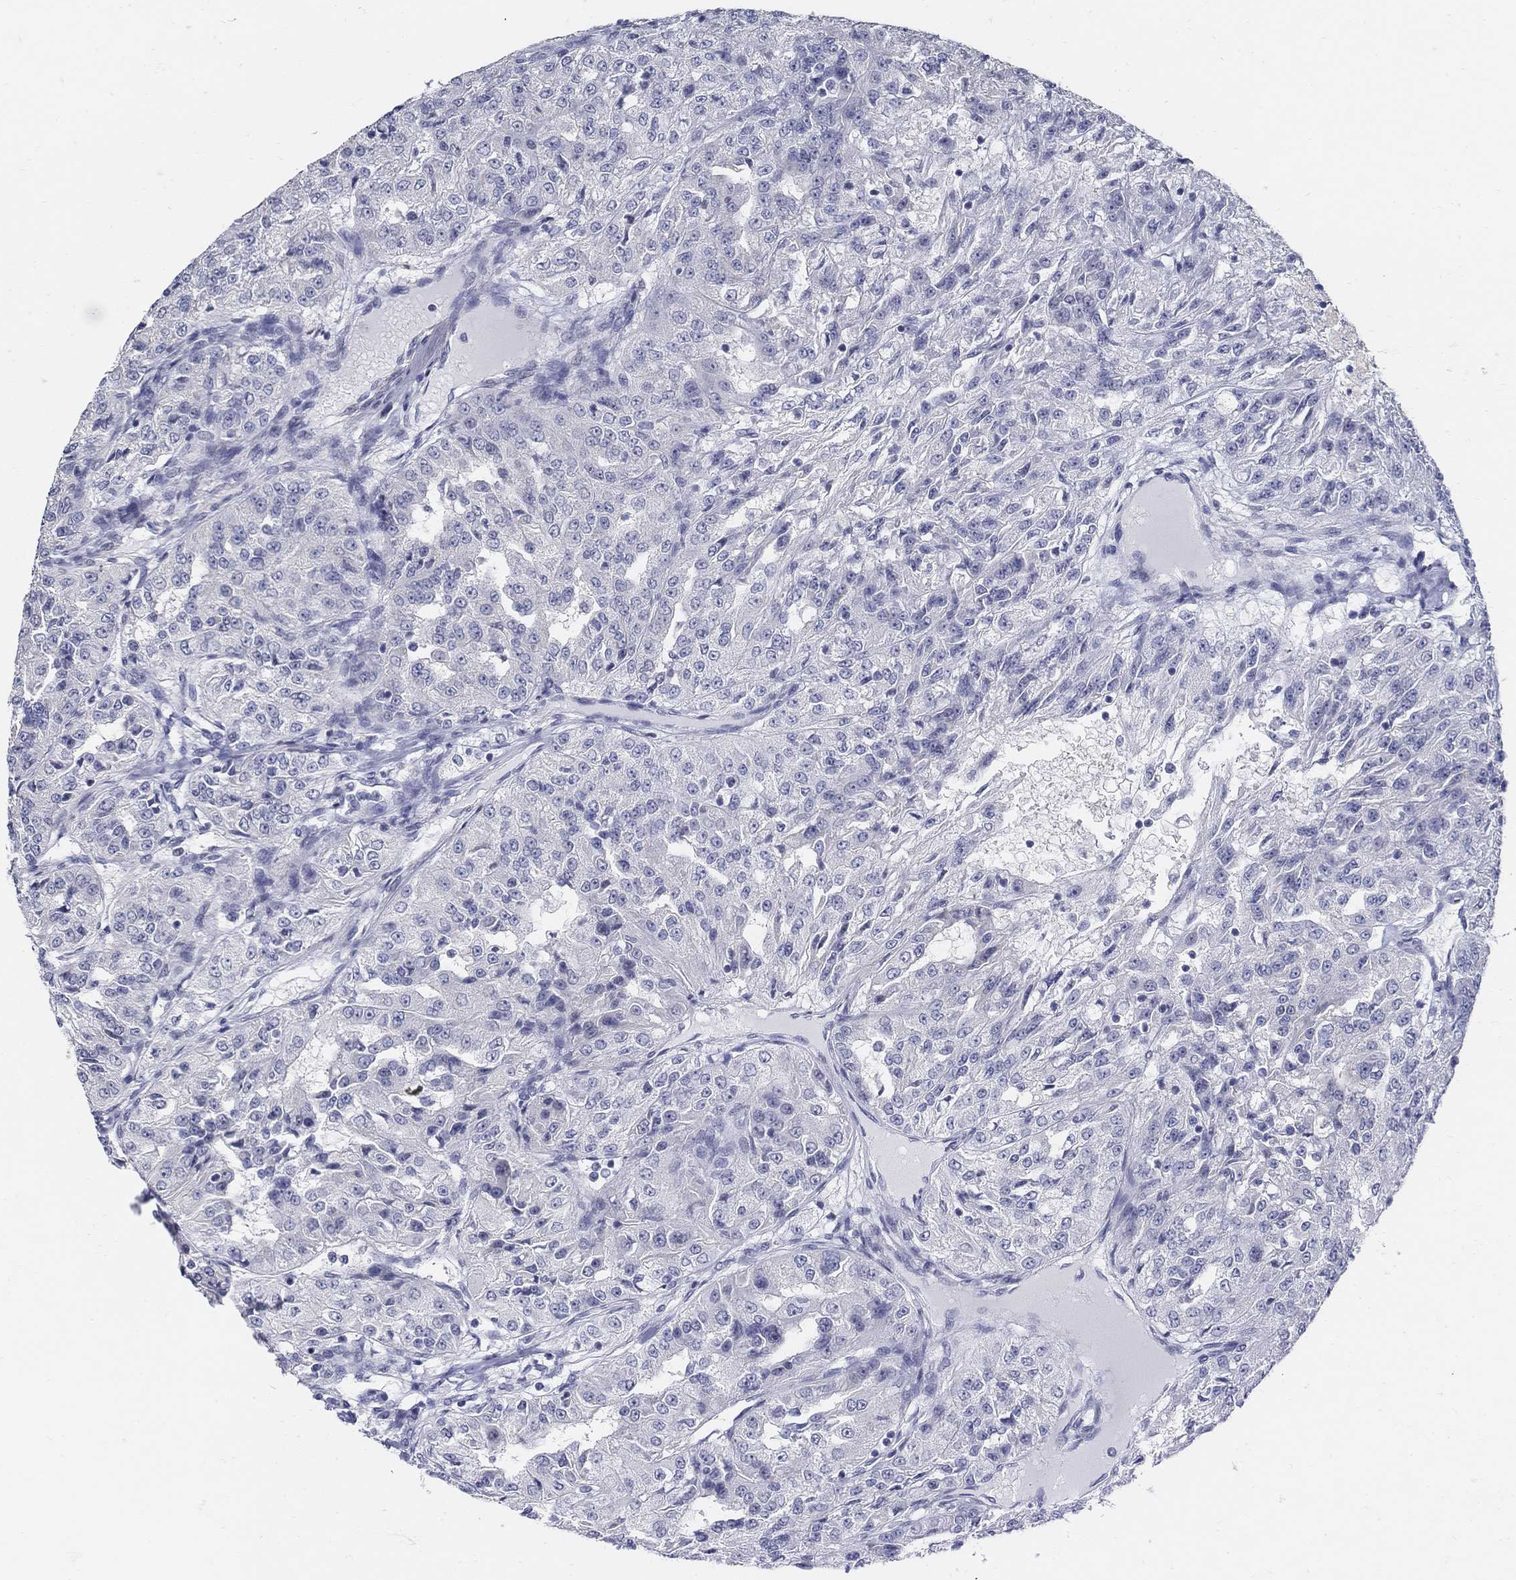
{"staining": {"intensity": "negative", "quantity": "none", "location": "none"}, "tissue": "renal cancer", "cell_type": "Tumor cells", "image_type": "cancer", "snomed": [{"axis": "morphology", "description": "Adenocarcinoma, NOS"}, {"axis": "topography", "description": "Kidney"}], "caption": "A micrograph of human adenocarcinoma (renal) is negative for staining in tumor cells.", "gene": "USP29", "patient": {"sex": "female", "age": 63}}